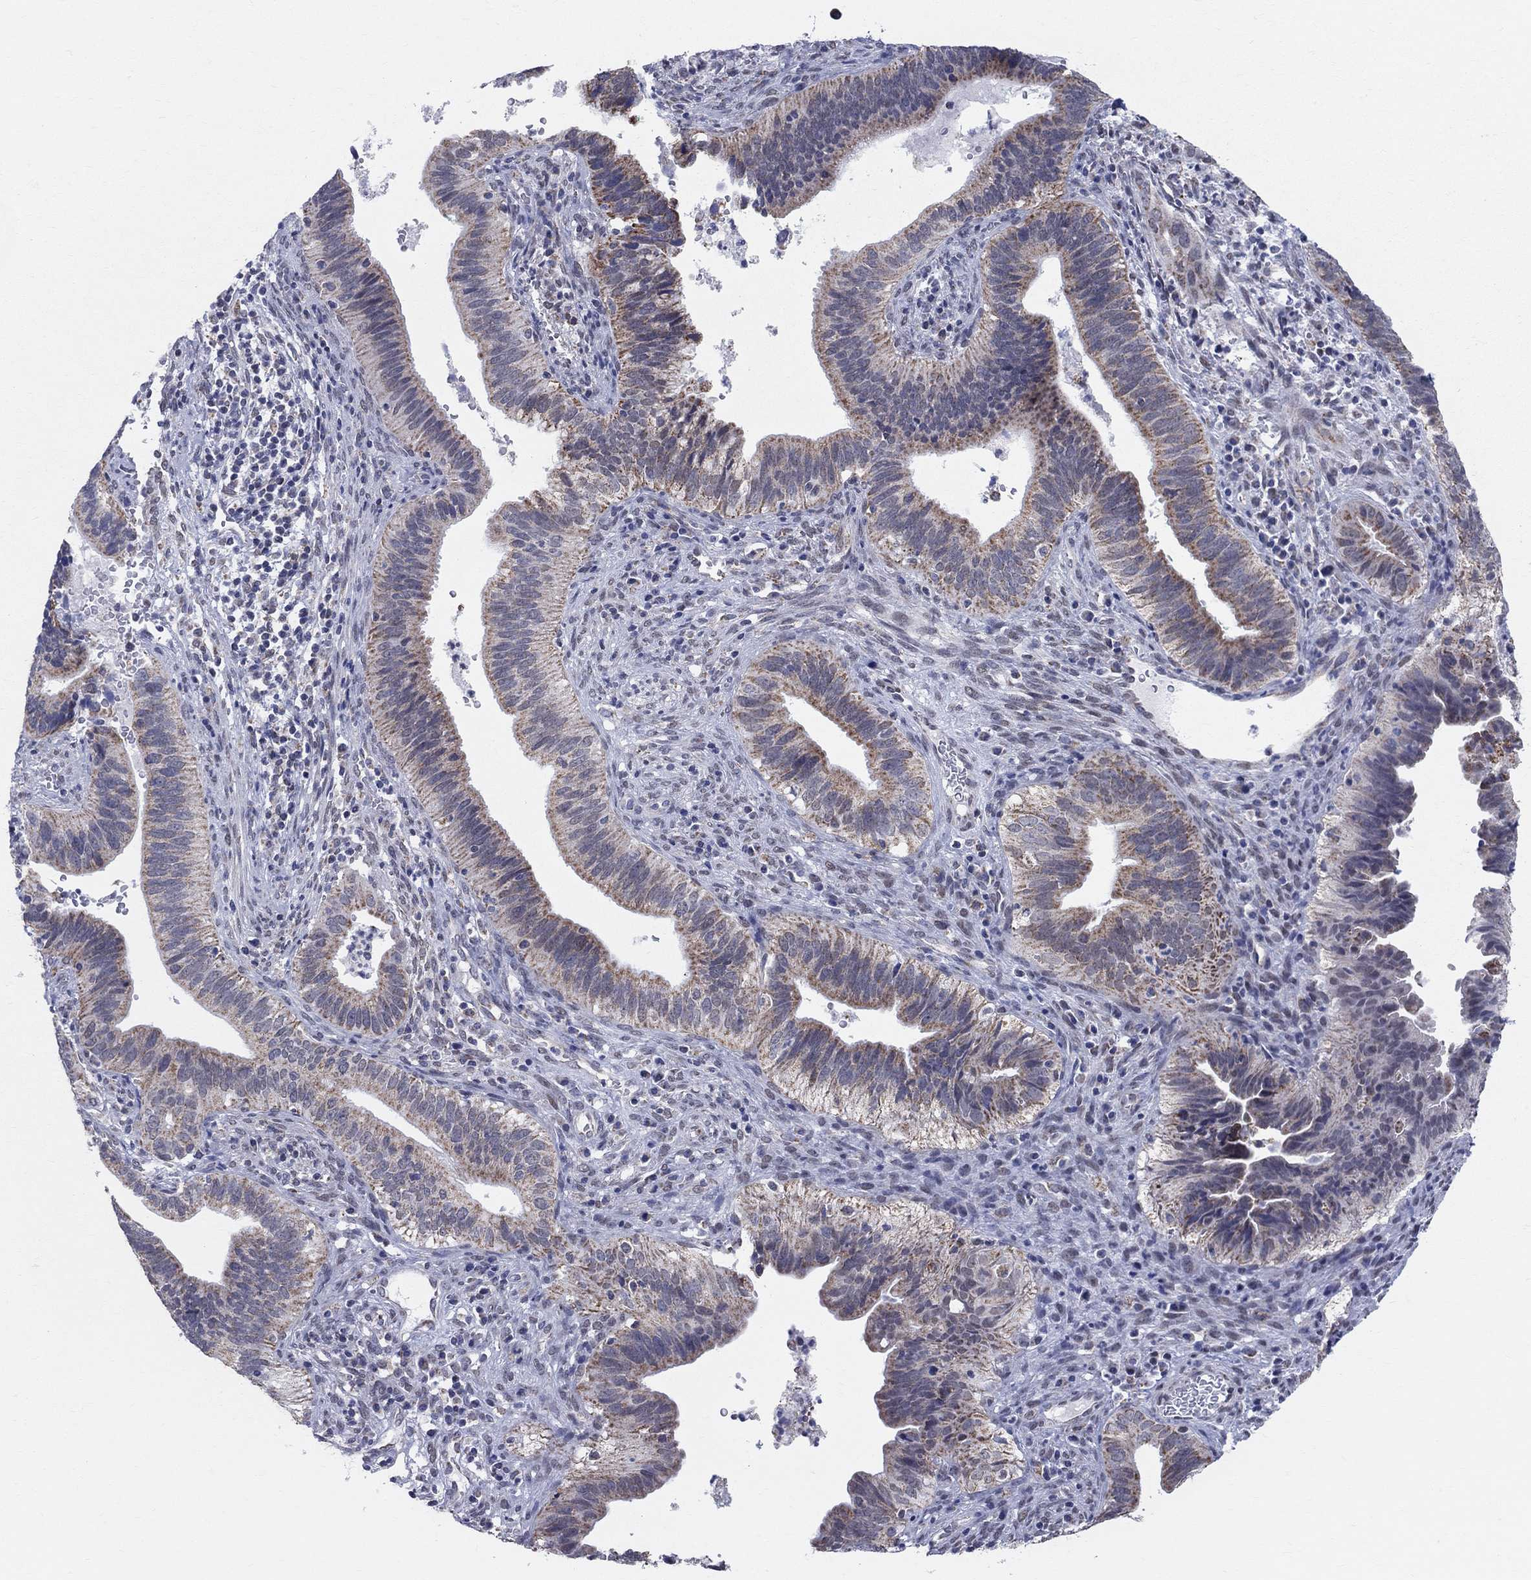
{"staining": {"intensity": "moderate", "quantity": "25%-75%", "location": "cytoplasmic/membranous"}, "tissue": "cervical cancer", "cell_type": "Tumor cells", "image_type": "cancer", "snomed": [{"axis": "morphology", "description": "Adenocarcinoma, NOS"}, {"axis": "topography", "description": "Cervix"}], "caption": "Cervical cancer (adenocarcinoma) stained with a protein marker shows moderate staining in tumor cells.", "gene": "KISS1R", "patient": {"sex": "female", "age": 42}}